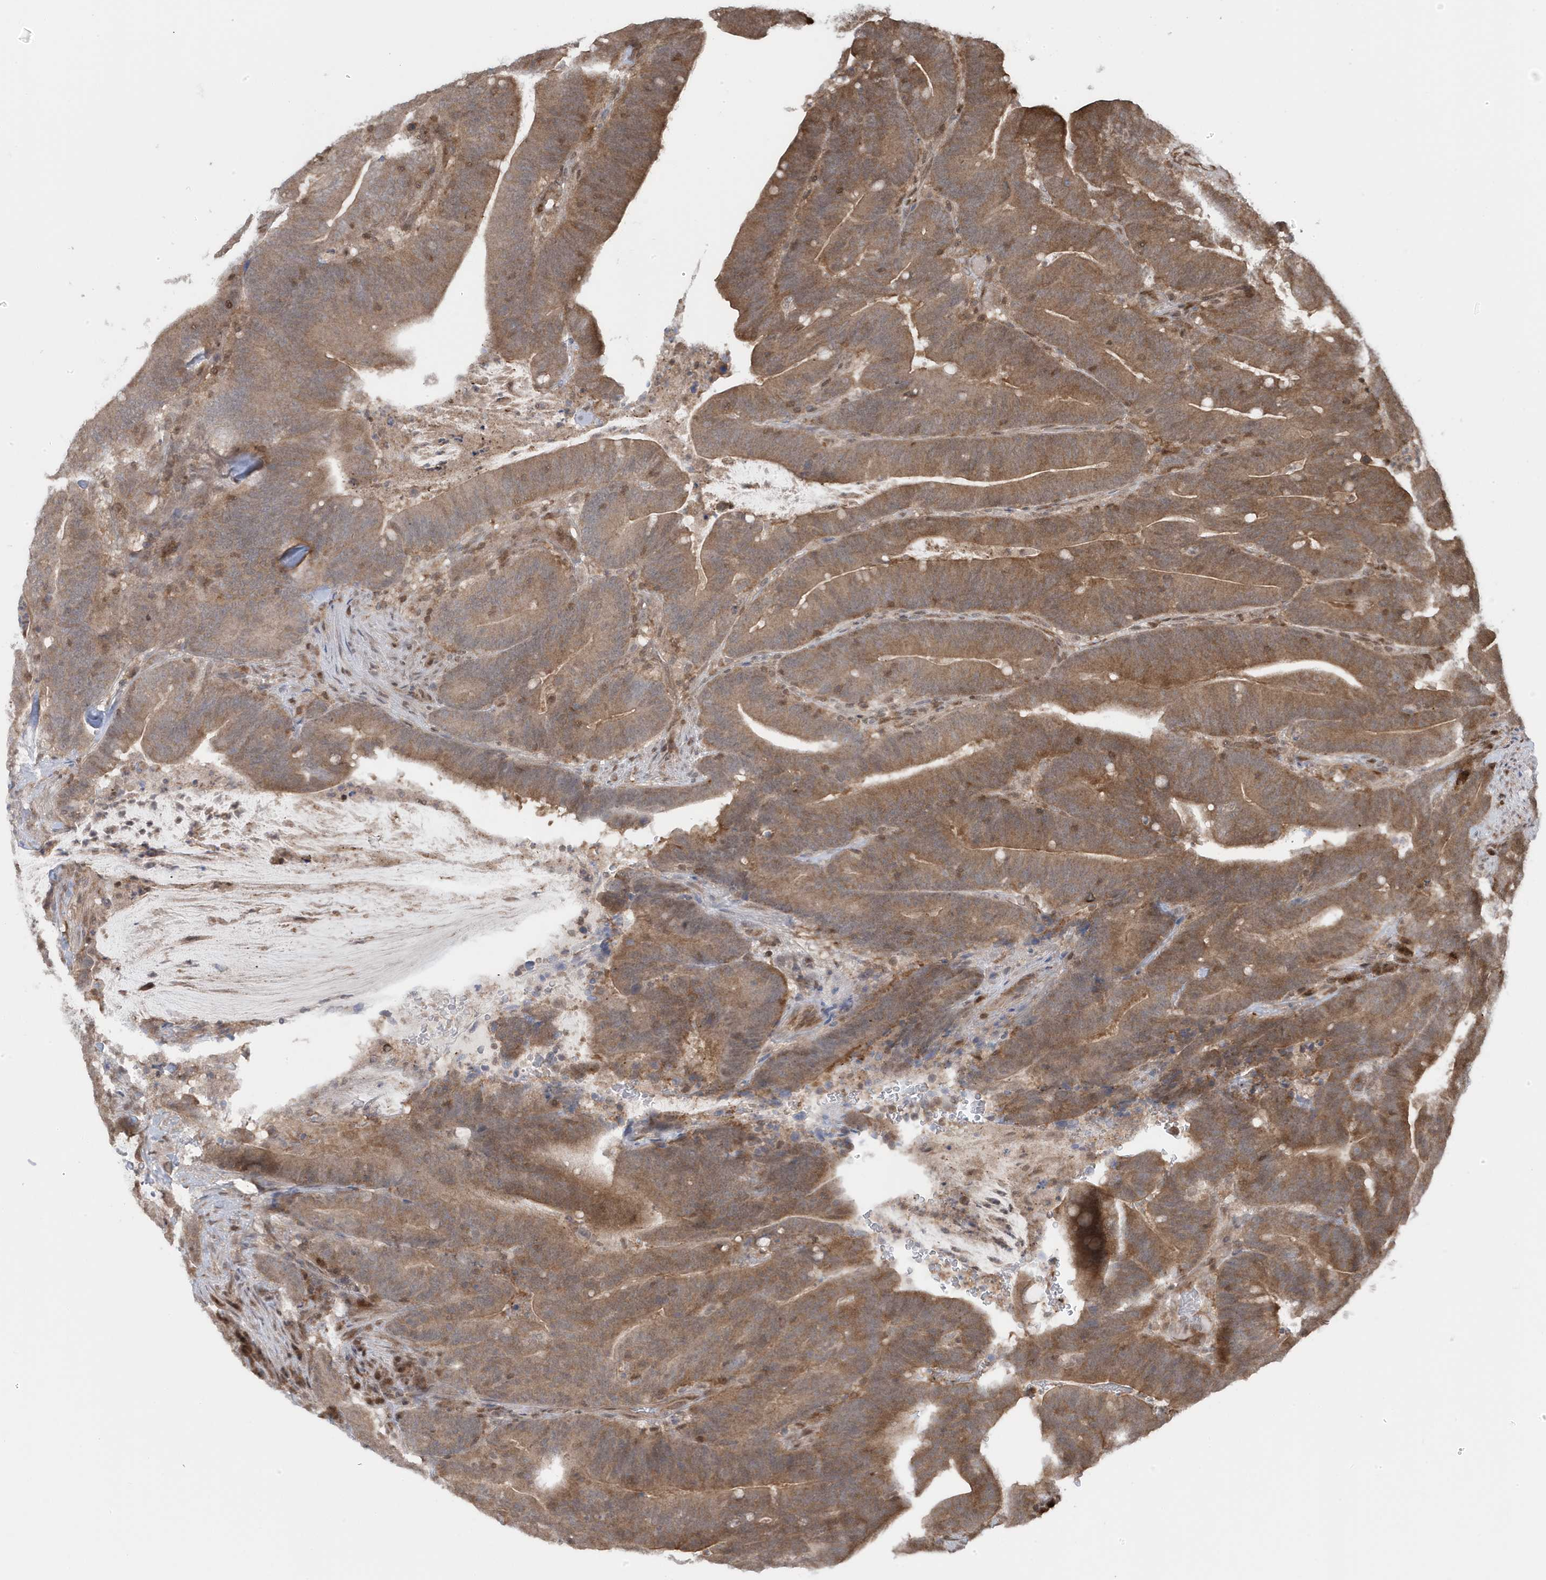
{"staining": {"intensity": "moderate", "quantity": ">75%", "location": "cytoplasmic/membranous"}, "tissue": "colorectal cancer", "cell_type": "Tumor cells", "image_type": "cancer", "snomed": [{"axis": "morphology", "description": "Adenocarcinoma, NOS"}, {"axis": "topography", "description": "Colon"}], "caption": "Moderate cytoplasmic/membranous positivity for a protein is identified in about >75% of tumor cells of colorectal adenocarcinoma using immunohistochemistry.", "gene": "MAPK1IP1L", "patient": {"sex": "female", "age": 66}}